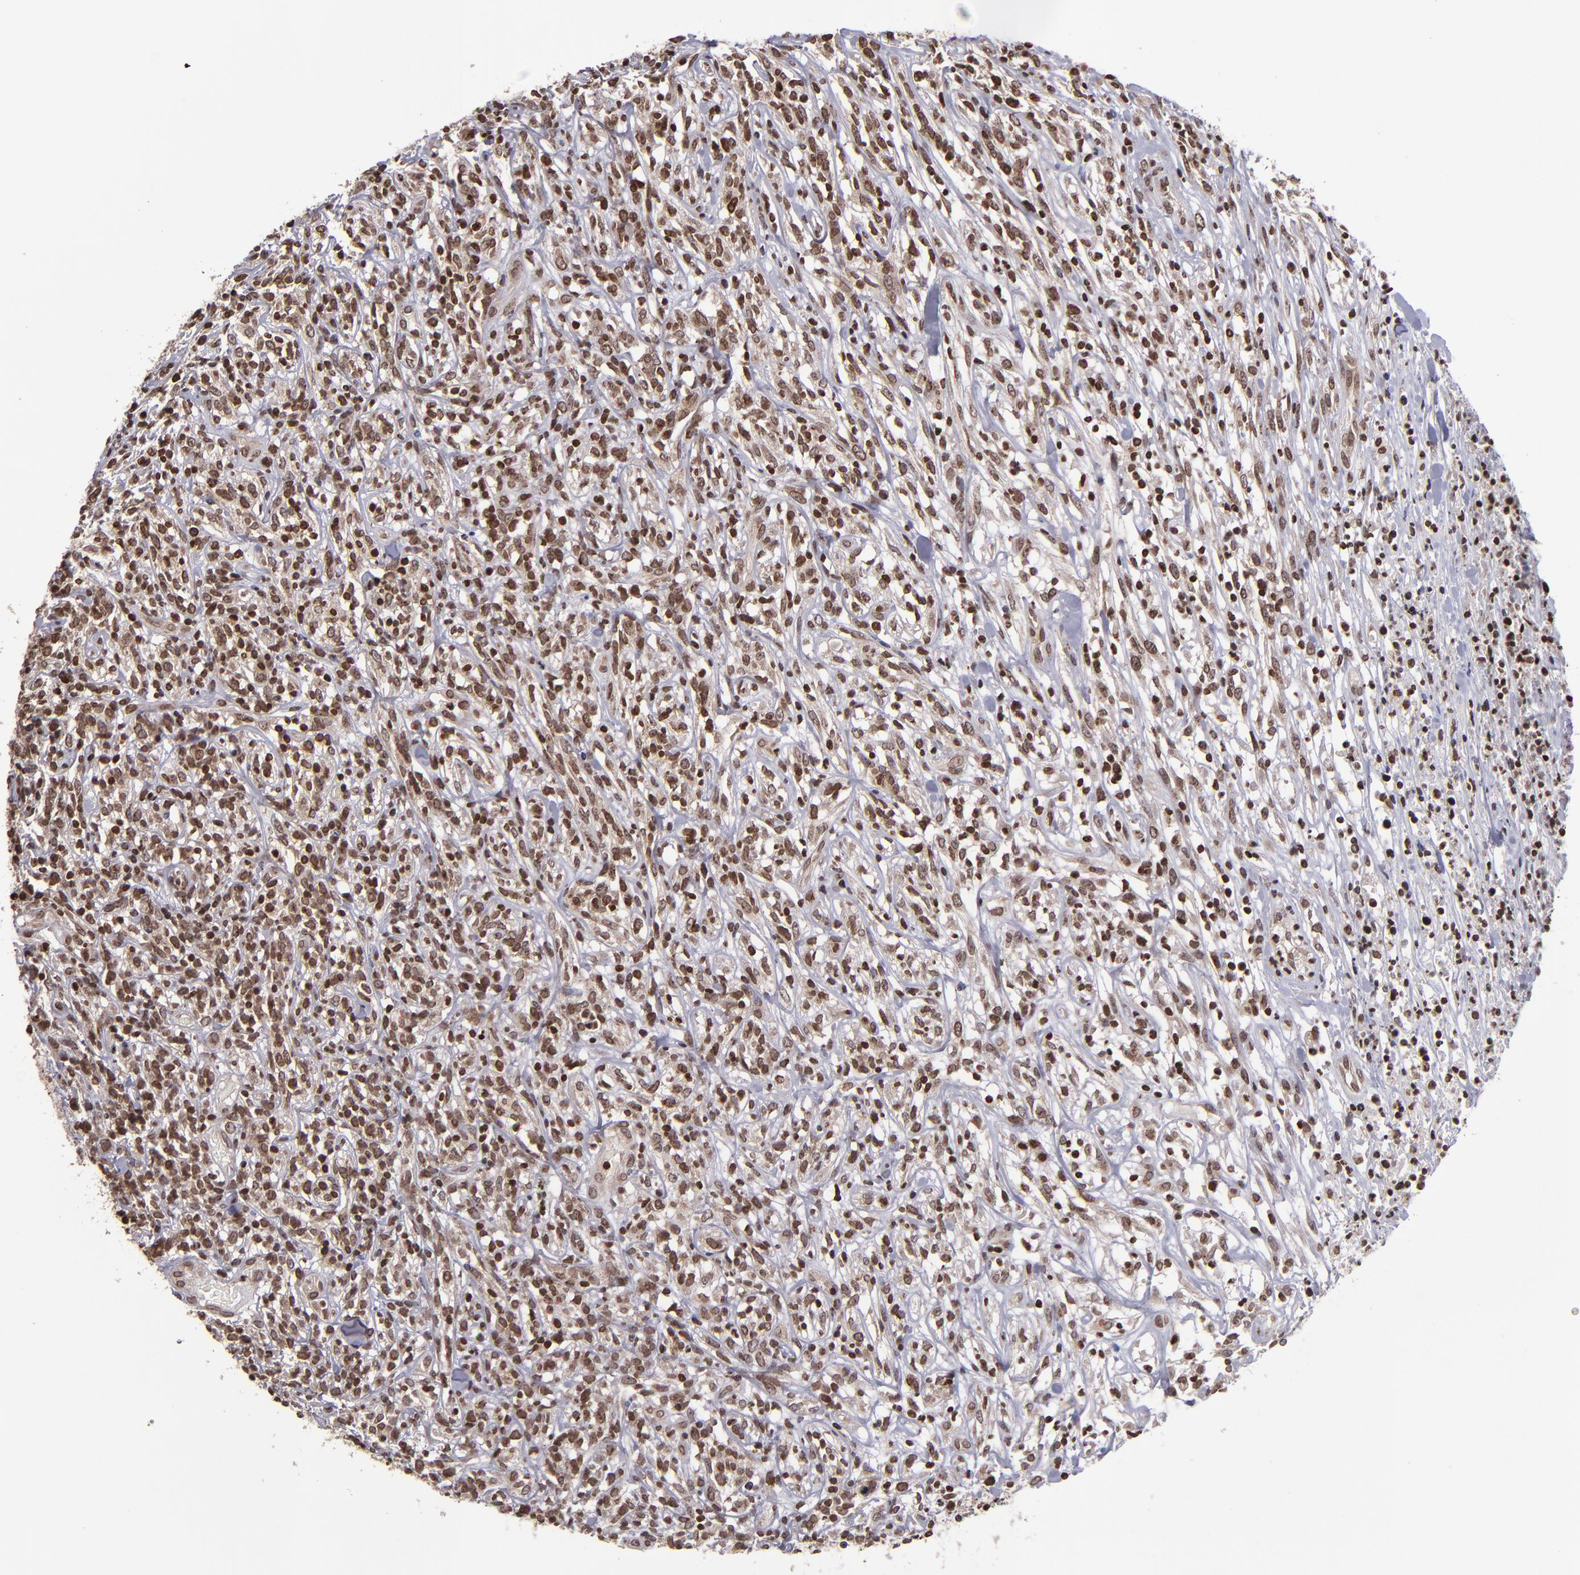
{"staining": {"intensity": "moderate", "quantity": ">75%", "location": "nuclear"}, "tissue": "lymphoma", "cell_type": "Tumor cells", "image_type": "cancer", "snomed": [{"axis": "morphology", "description": "Malignant lymphoma, non-Hodgkin's type, High grade"}, {"axis": "topography", "description": "Lymph node"}], "caption": "Moderate nuclear protein positivity is appreciated in approximately >75% of tumor cells in lymphoma.", "gene": "CSDC2", "patient": {"sex": "female", "age": 73}}